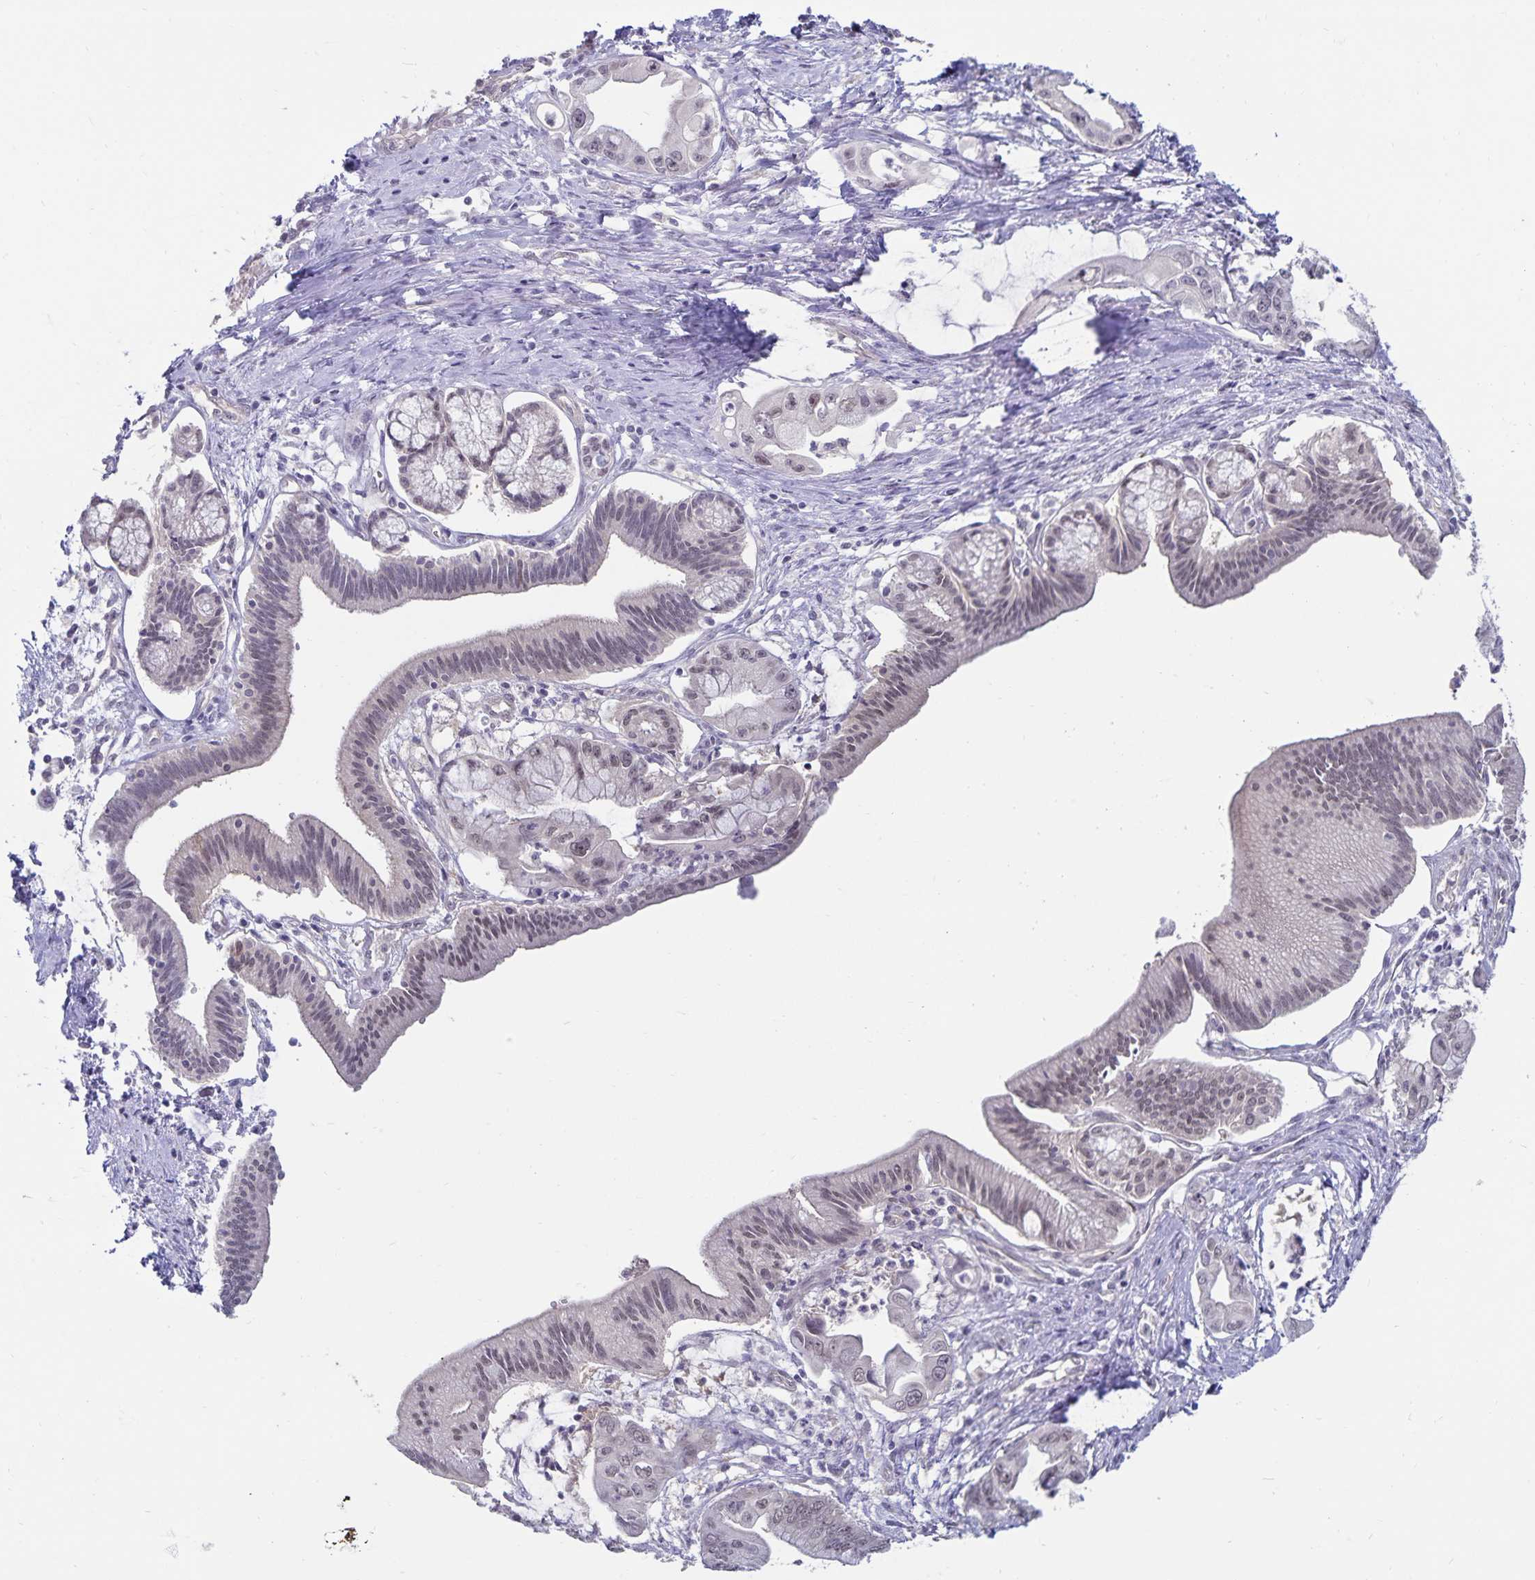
{"staining": {"intensity": "negative", "quantity": "none", "location": "none"}, "tissue": "pancreatic cancer", "cell_type": "Tumor cells", "image_type": "cancer", "snomed": [{"axis": "morphology", "description": "Adenocarcinoma, NOS"}, {"axis": "topography", "description": "Pancreas"}], "caption": "Immunohistochemistry photomicrograph of neoplastic tissue: human adenocarcinoma (pancreatic) stained with DAB exhibits no significant protein staining in tumor cells.", "gene": "CDKN2B", "patient": {"sex": "male", "age": 61}}